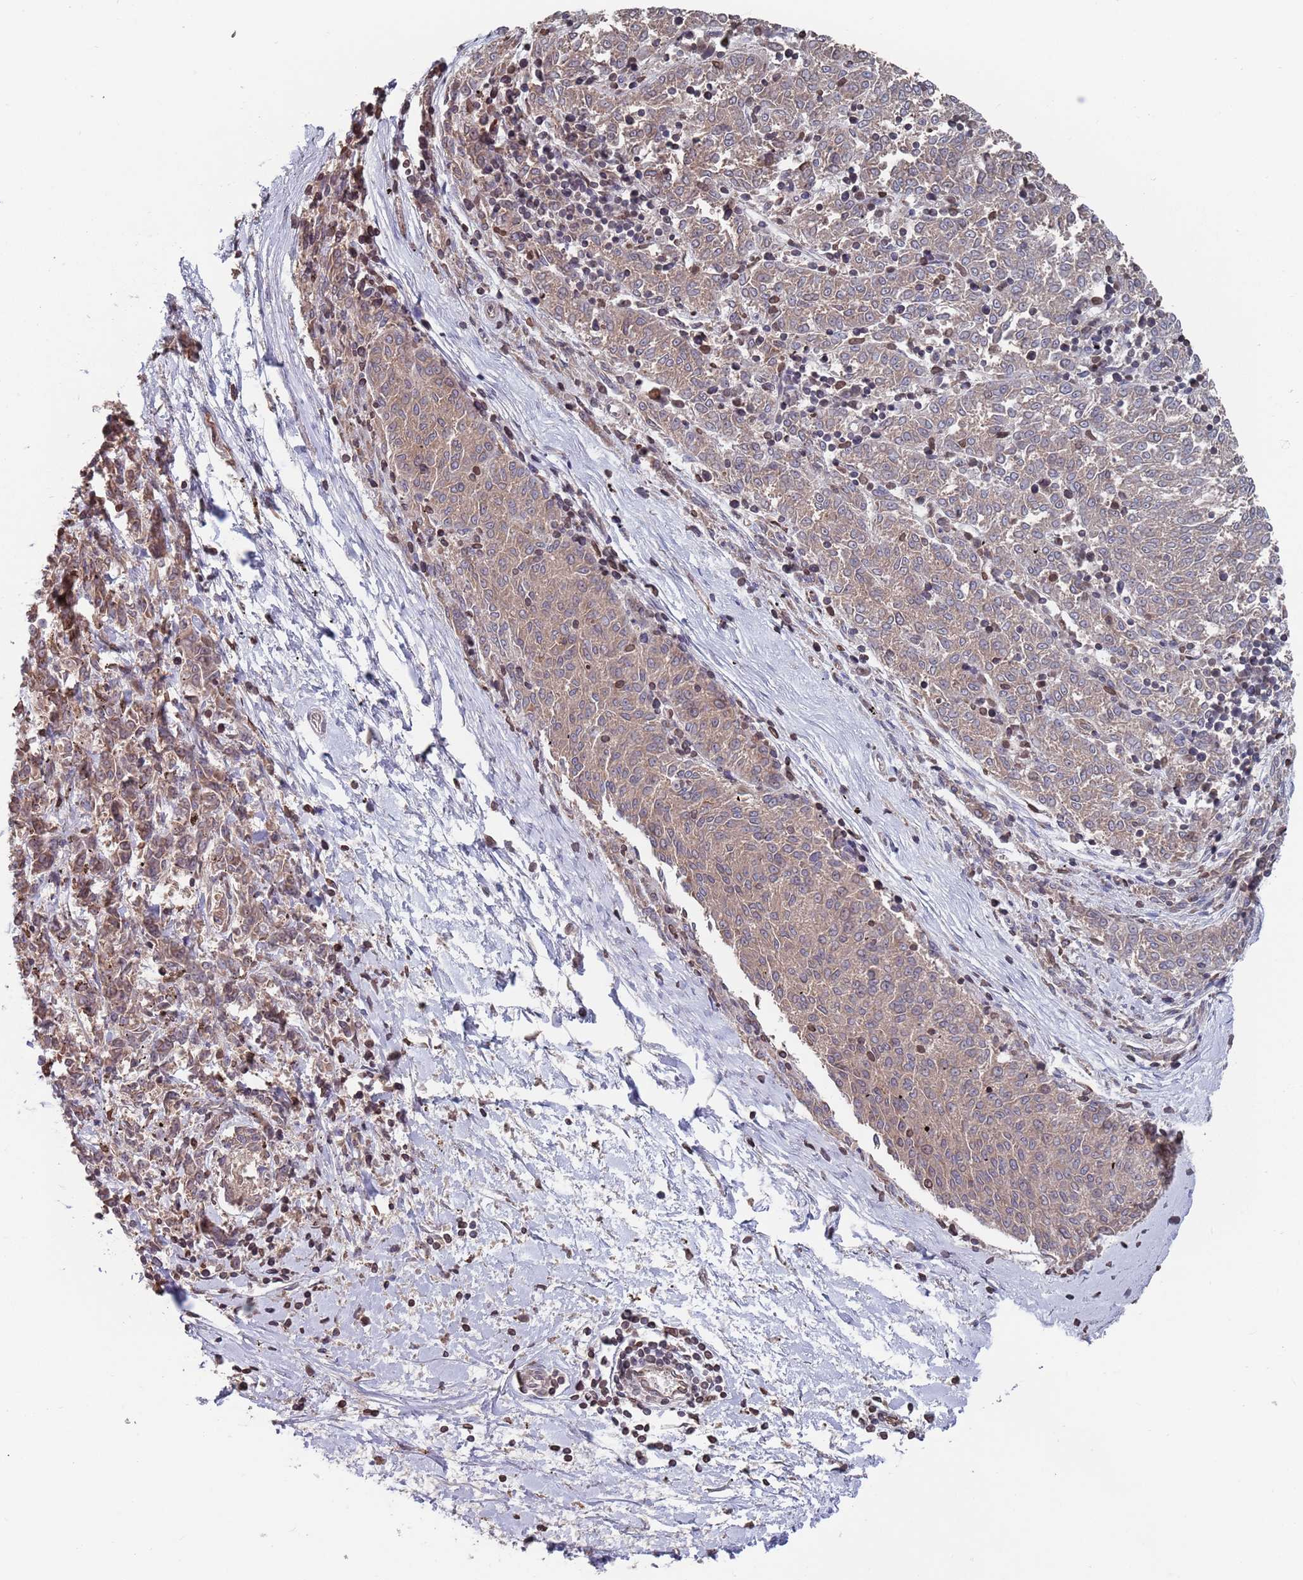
{"staining": {"intensity": "weak", "quantity": ">75%", "location": "cytoplasmic/membranous"}, "tissue": "melanoma", "cell_type": "Tumor cells", "image_type": "cancer", "snomed": [{"axis": "morphology", "description": "Malignant melanoma, NOS"}, {"axis": "topography", "description": "Skin"}], "caption": "Immunohistochemistry photomicrograph of malignant melanoma stained for a protein (brown), which demonstrates low levels of weak cytoplasmic/membranous expression in approximately >75% of tumor cells.", "gene": "SDHAF3", "patient": {"sex": "female", "age": 72}}